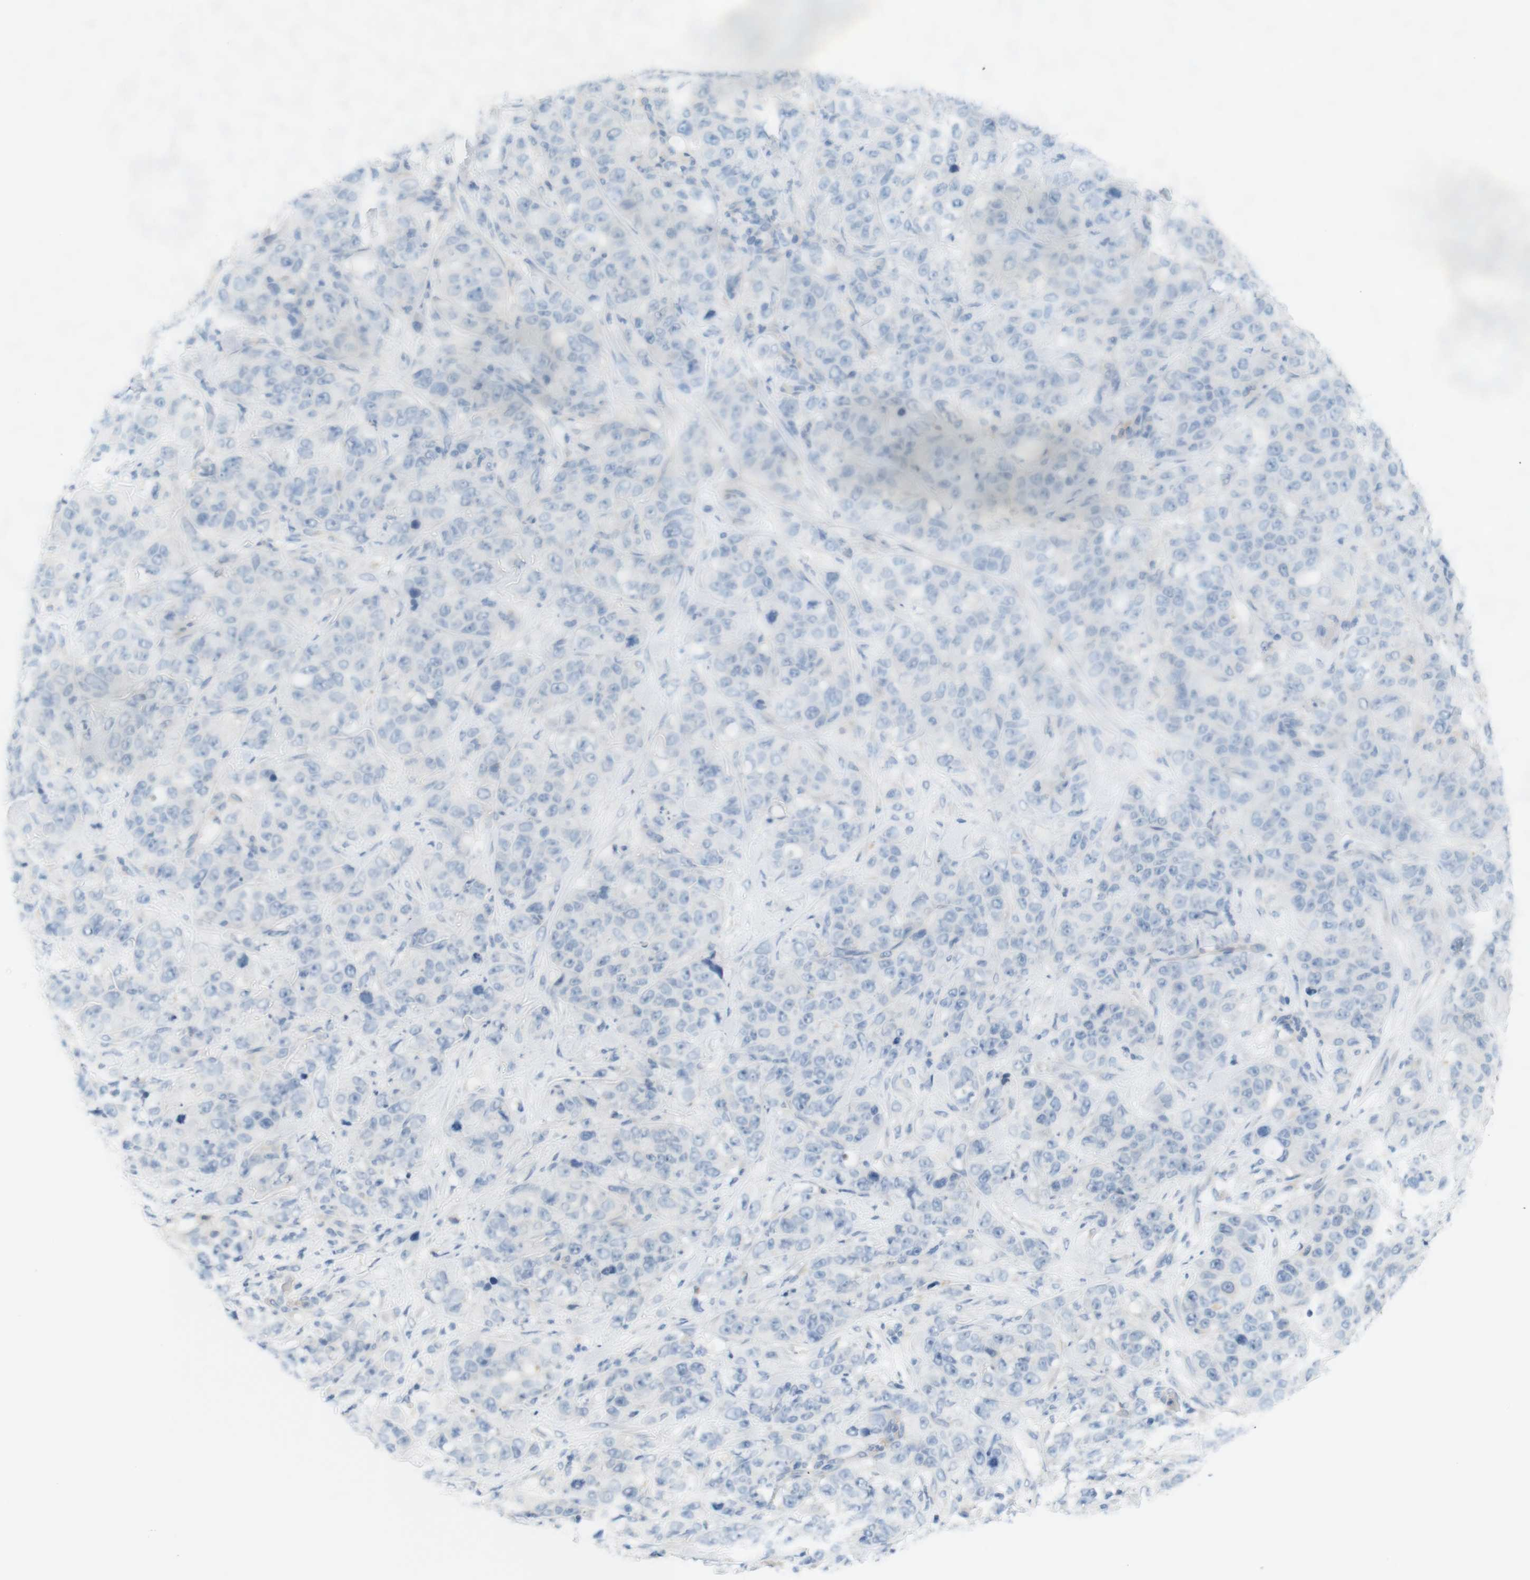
{"staining": {"intensity": "negative", "quantity": "none", "location": "none"}, "tissue": "stomach cancer", "cell_type": "Tumor cells", "image_type": "cancer", "snomed": [{"axis": "morphology", "description": "Adenocarcinoma, NOS"}, {"axis": "topography", "description": "Stomach"}], "caption": "An IHC photomicrograph of stomach cancer is shown. There is no staining in tumor cells of stomach cancer.", "gene": "LRRK2", "patient": {"sex": "male", "age": 48}}